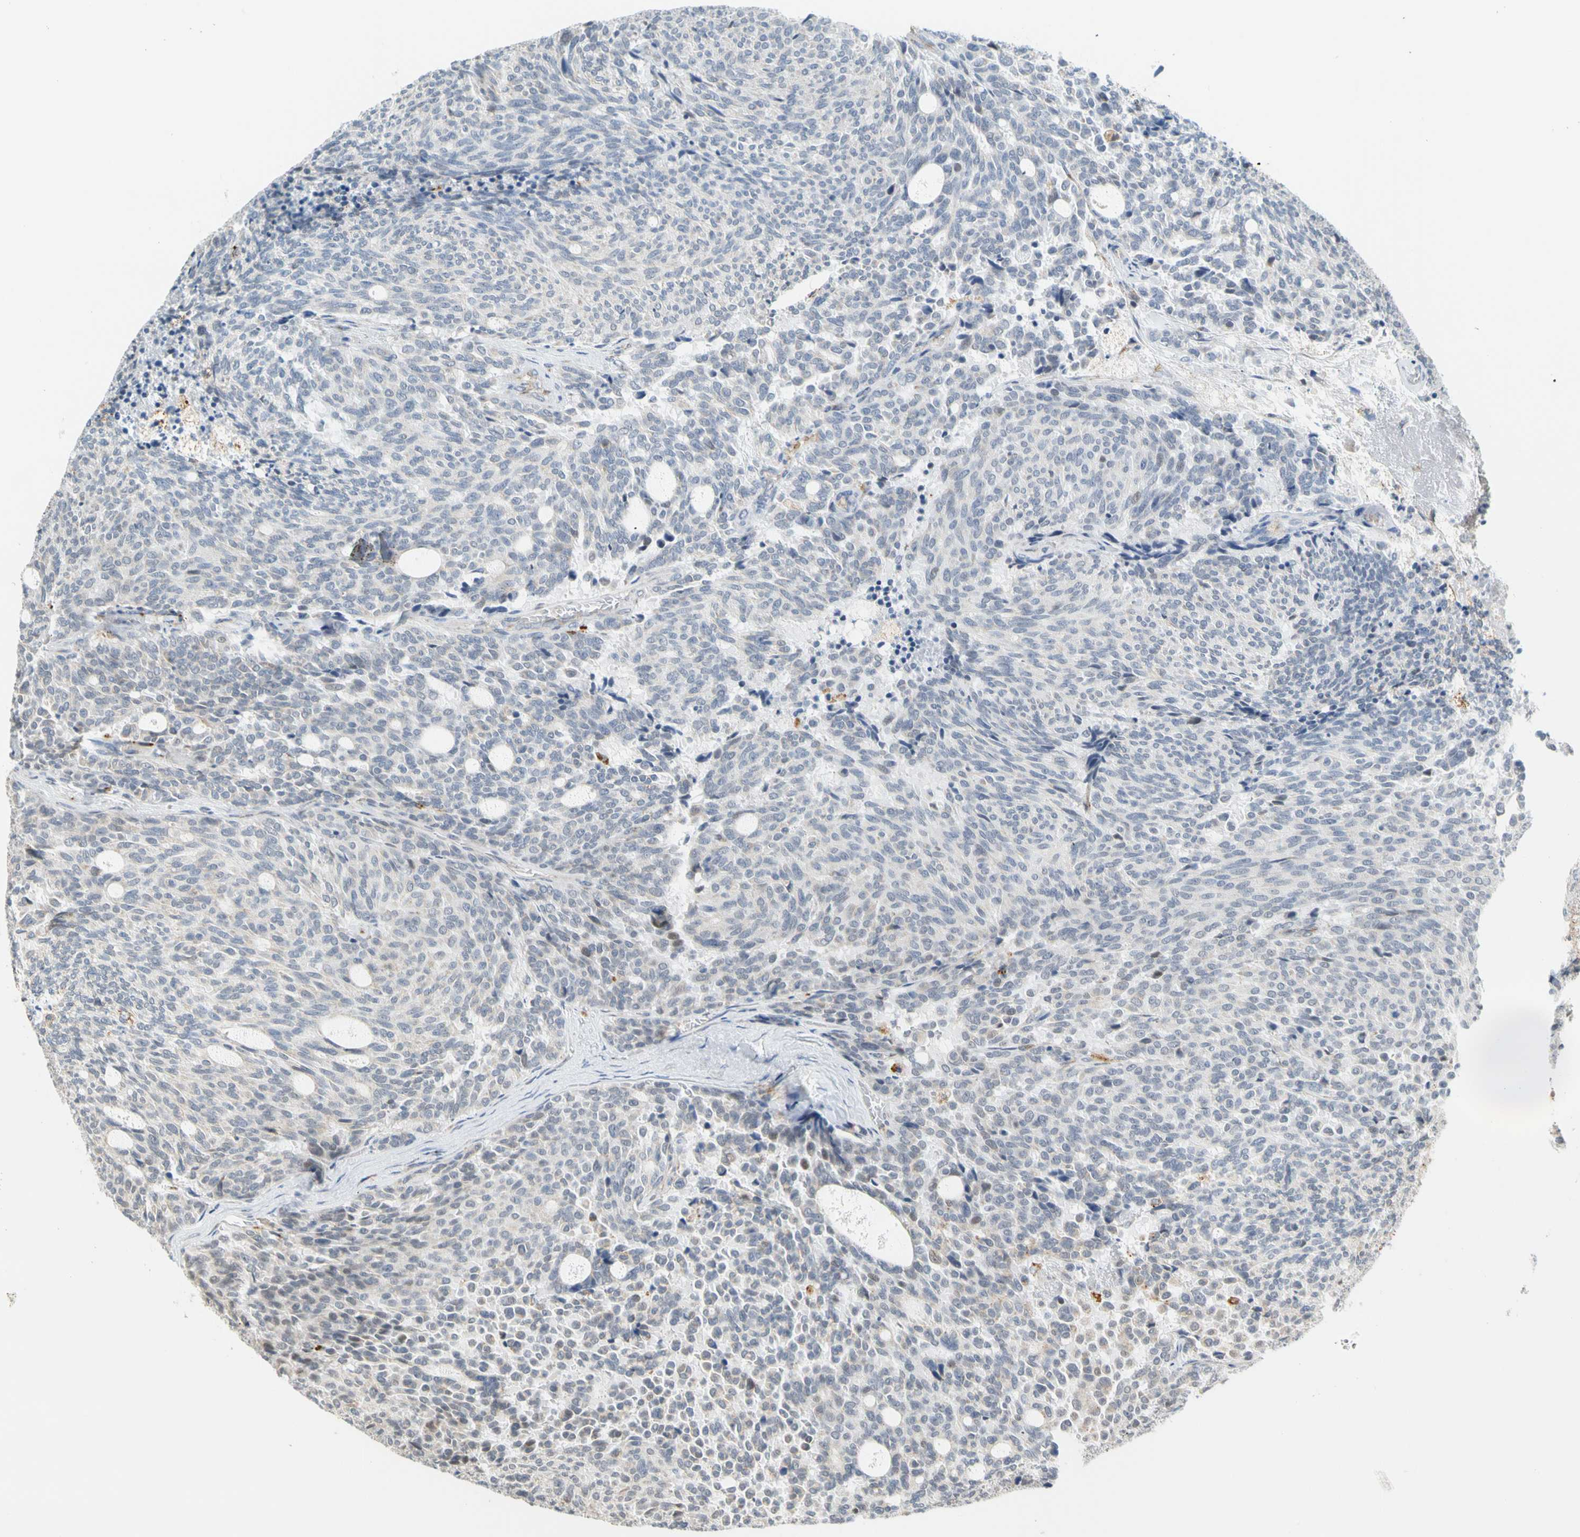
{"staining": {"intensity": "negative", "quantity": "none", "location": "none"}, "tissue": "carcinoid", "cell_type": "Tumor cells", "image_type": "cancer", "snomed": [{"axis": "morphology", "description": "Carcinoid, malignant, NOS"}, {"axis": "topography", "description": "Pancreas"}], "caption": "Tumor cells are negative for protein expression in human carcinoid.", "gene": "SFXN3", "patient": {"sex": "female", "age": 54}}